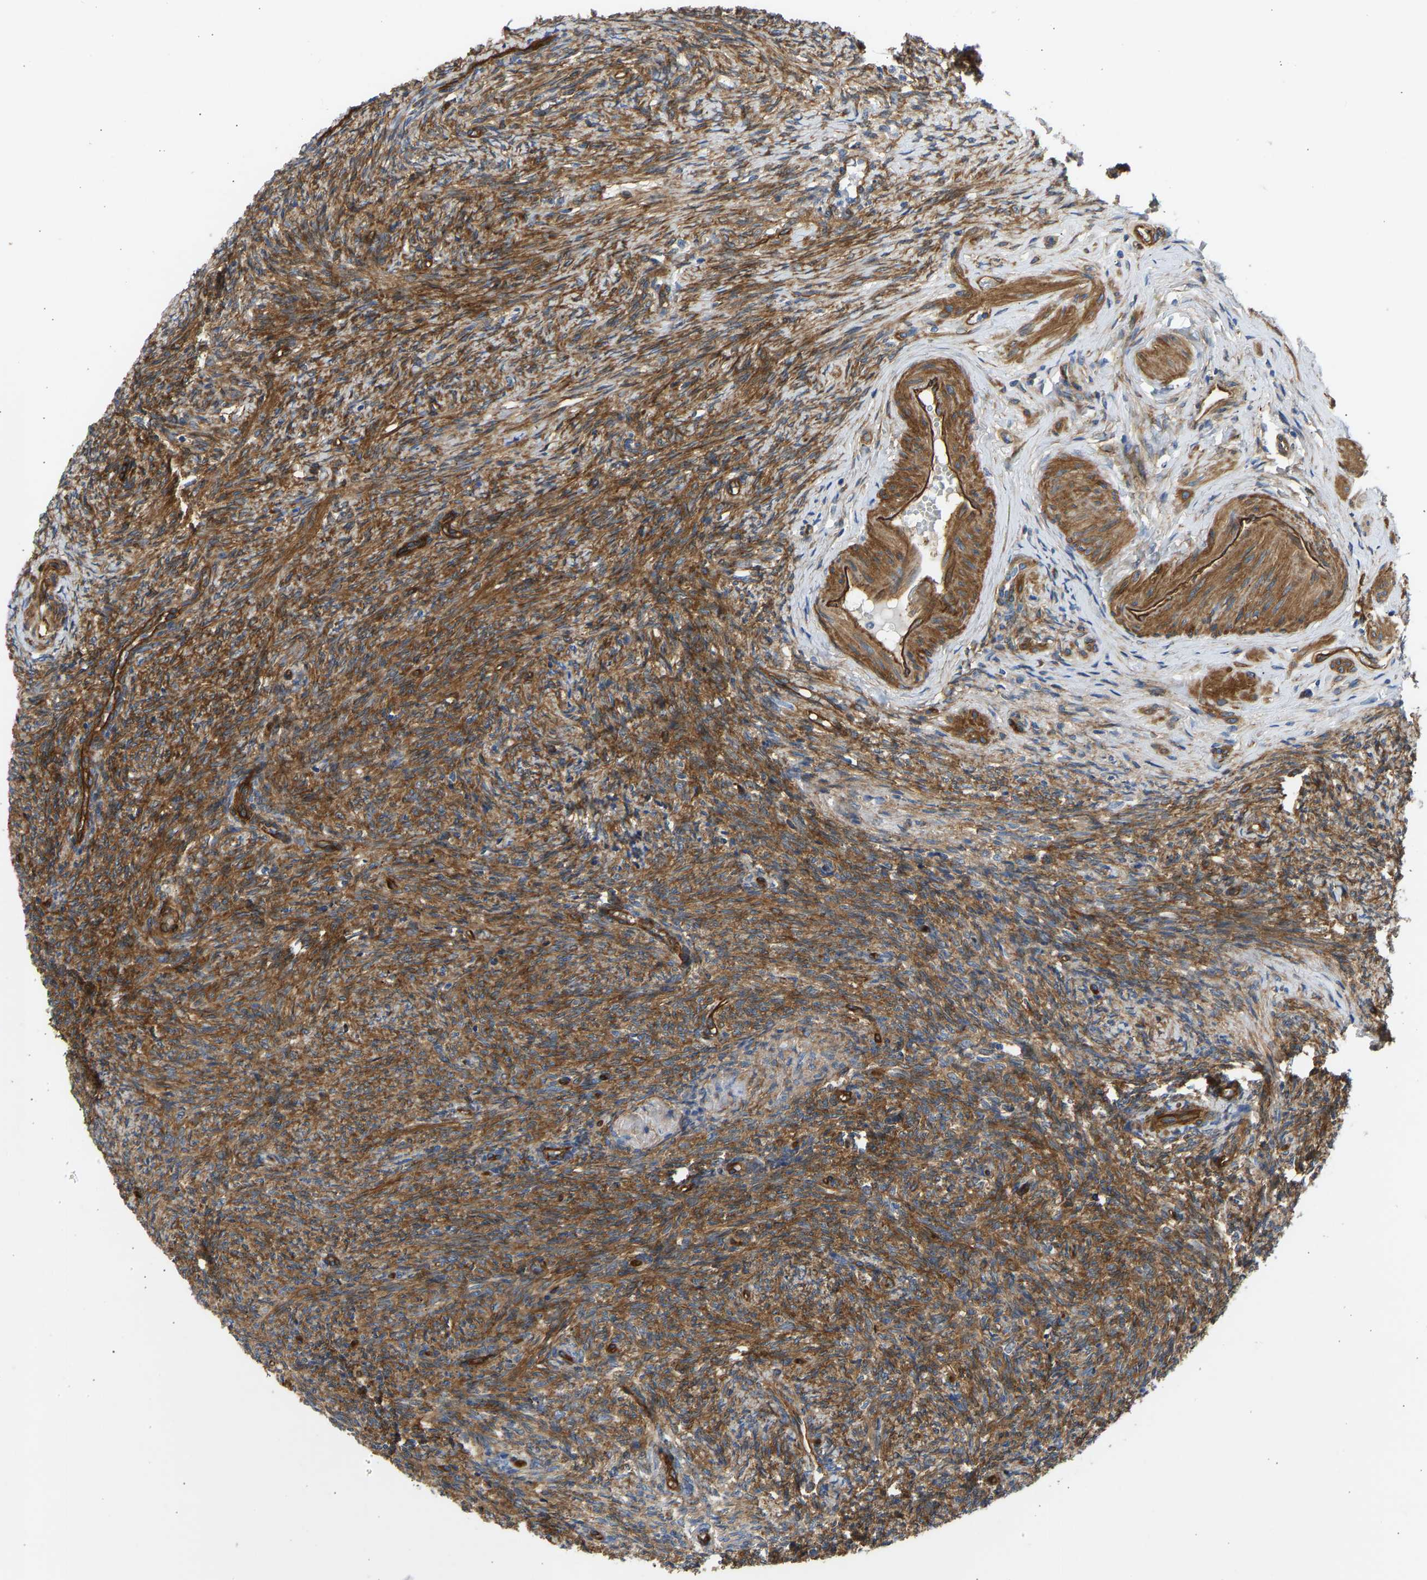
{"staining": {"intensity": "strong", "quantity": ">75%", "location": "cytoplasmic/membranous"}, "tissue": "ovary", "cell_type": "Follicle cells", "image_type": "normal", "snomed": [{"axis": "morphology", "description": "Normal tissue, NOS"}, {"axis": "topography", "description": "Ovary"}], "caption": "Immunohistochemistry (DAB) staining of unremarkable human ovary reveals strong cytoplasmic/membranous protein positivity in about >75% of follicle cells. The protein of interest is stained brown, and the nuclei are stained in blue (DAB IHC with brightfield microscopy, high magnification).", "gene": "MYO1C", "patient": {"sex": "female", "age": 41}}